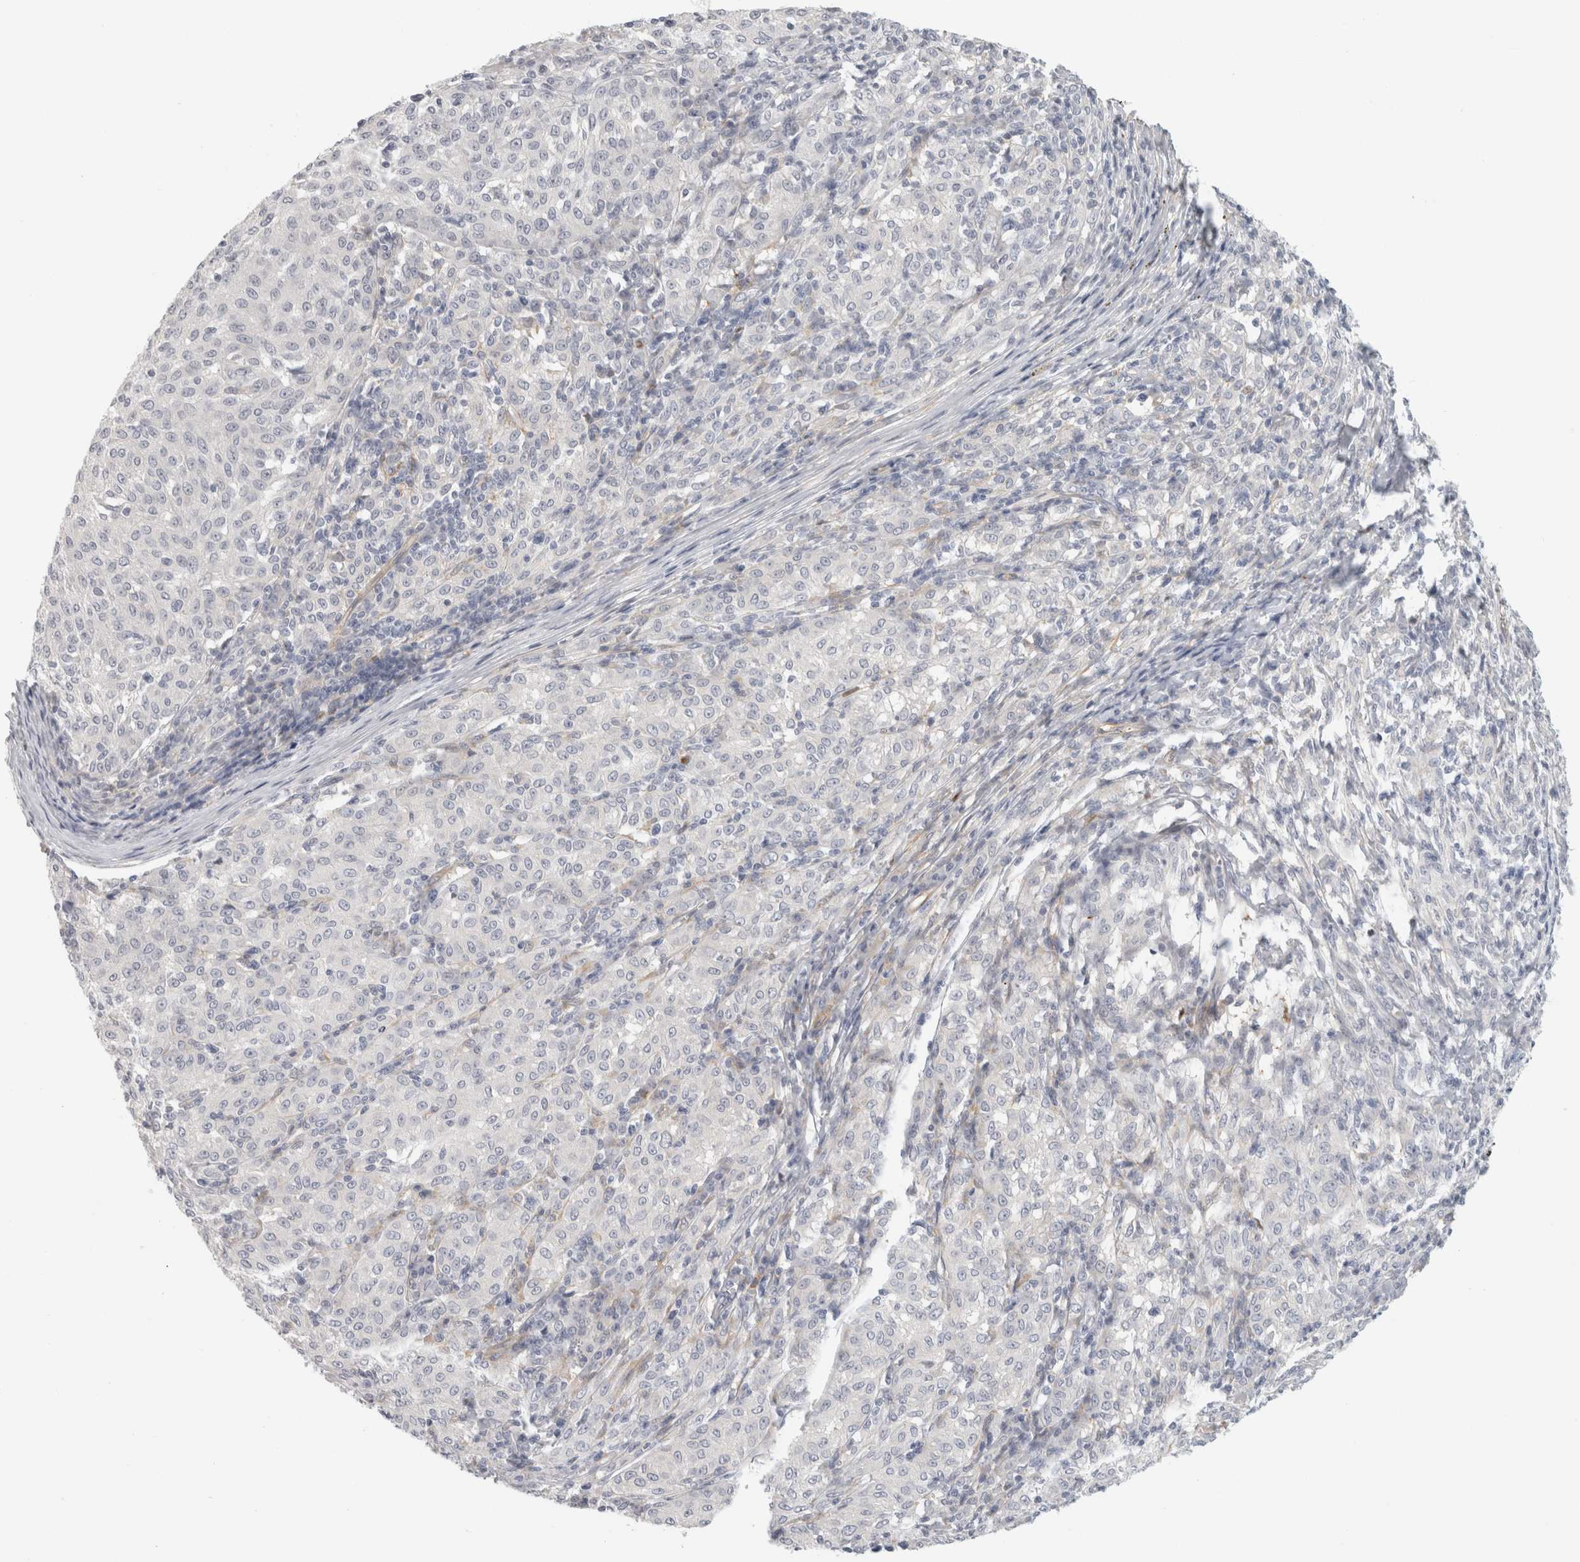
{"staining": {"intensity": "negative", "quantity": "none", "location": "none"}, "tissue": "melanoma", "cell_type": "Tumor cells", "image_type": "cancer", "snomed": [{"axis": "morphology", "description": "Malignant melanoma, NOS"}, {"axis": "topography", "description": "Skin"}], "caption": "This is an IHC image of malignant melanoma. There is no expression in tumor cells.", "gene": "FBLIM1", "patient": {"sex": "female", "age": 72}}